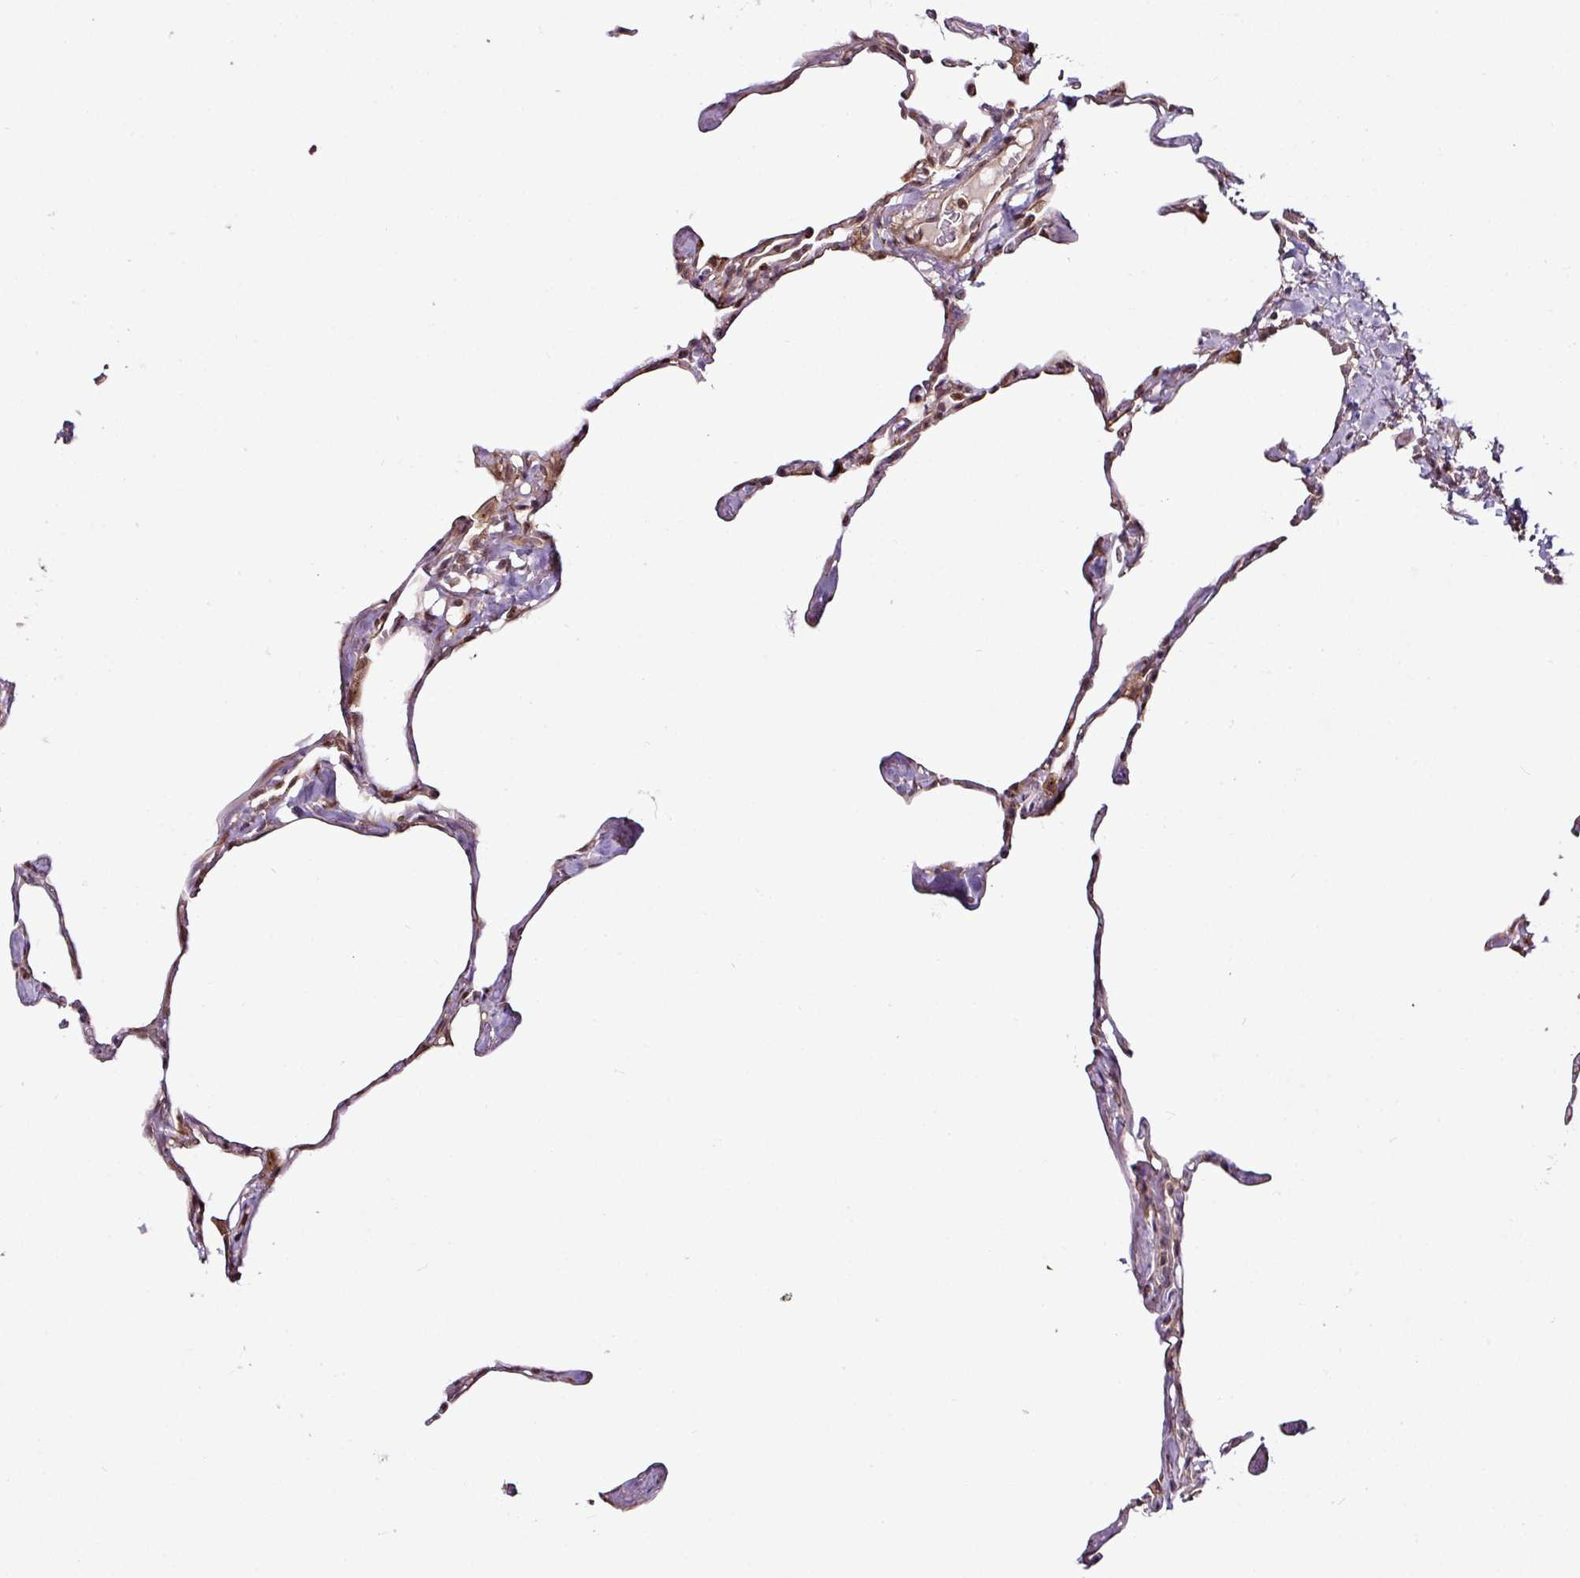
{"staining": {"intensity": "moderate", "quantity": "25%-75%", "location": "cytoplasmic/membranous"}, "tissue": "lung", "cell_type": "Alveolar cells", "image_type": "normal", "snomed": [{"axis": "morphology", "description": "Normal tissue, NOS"}, {"axis": "topography", "description": "Lung"}], "caption": "Moderate cytoplasmic/membranous staining for a protein is seen in approximately 25%-75% of alveolar cells of normal lung using IHC.", "gene": "DCAF13", "patient": {"sex": "male", "age": 65}}